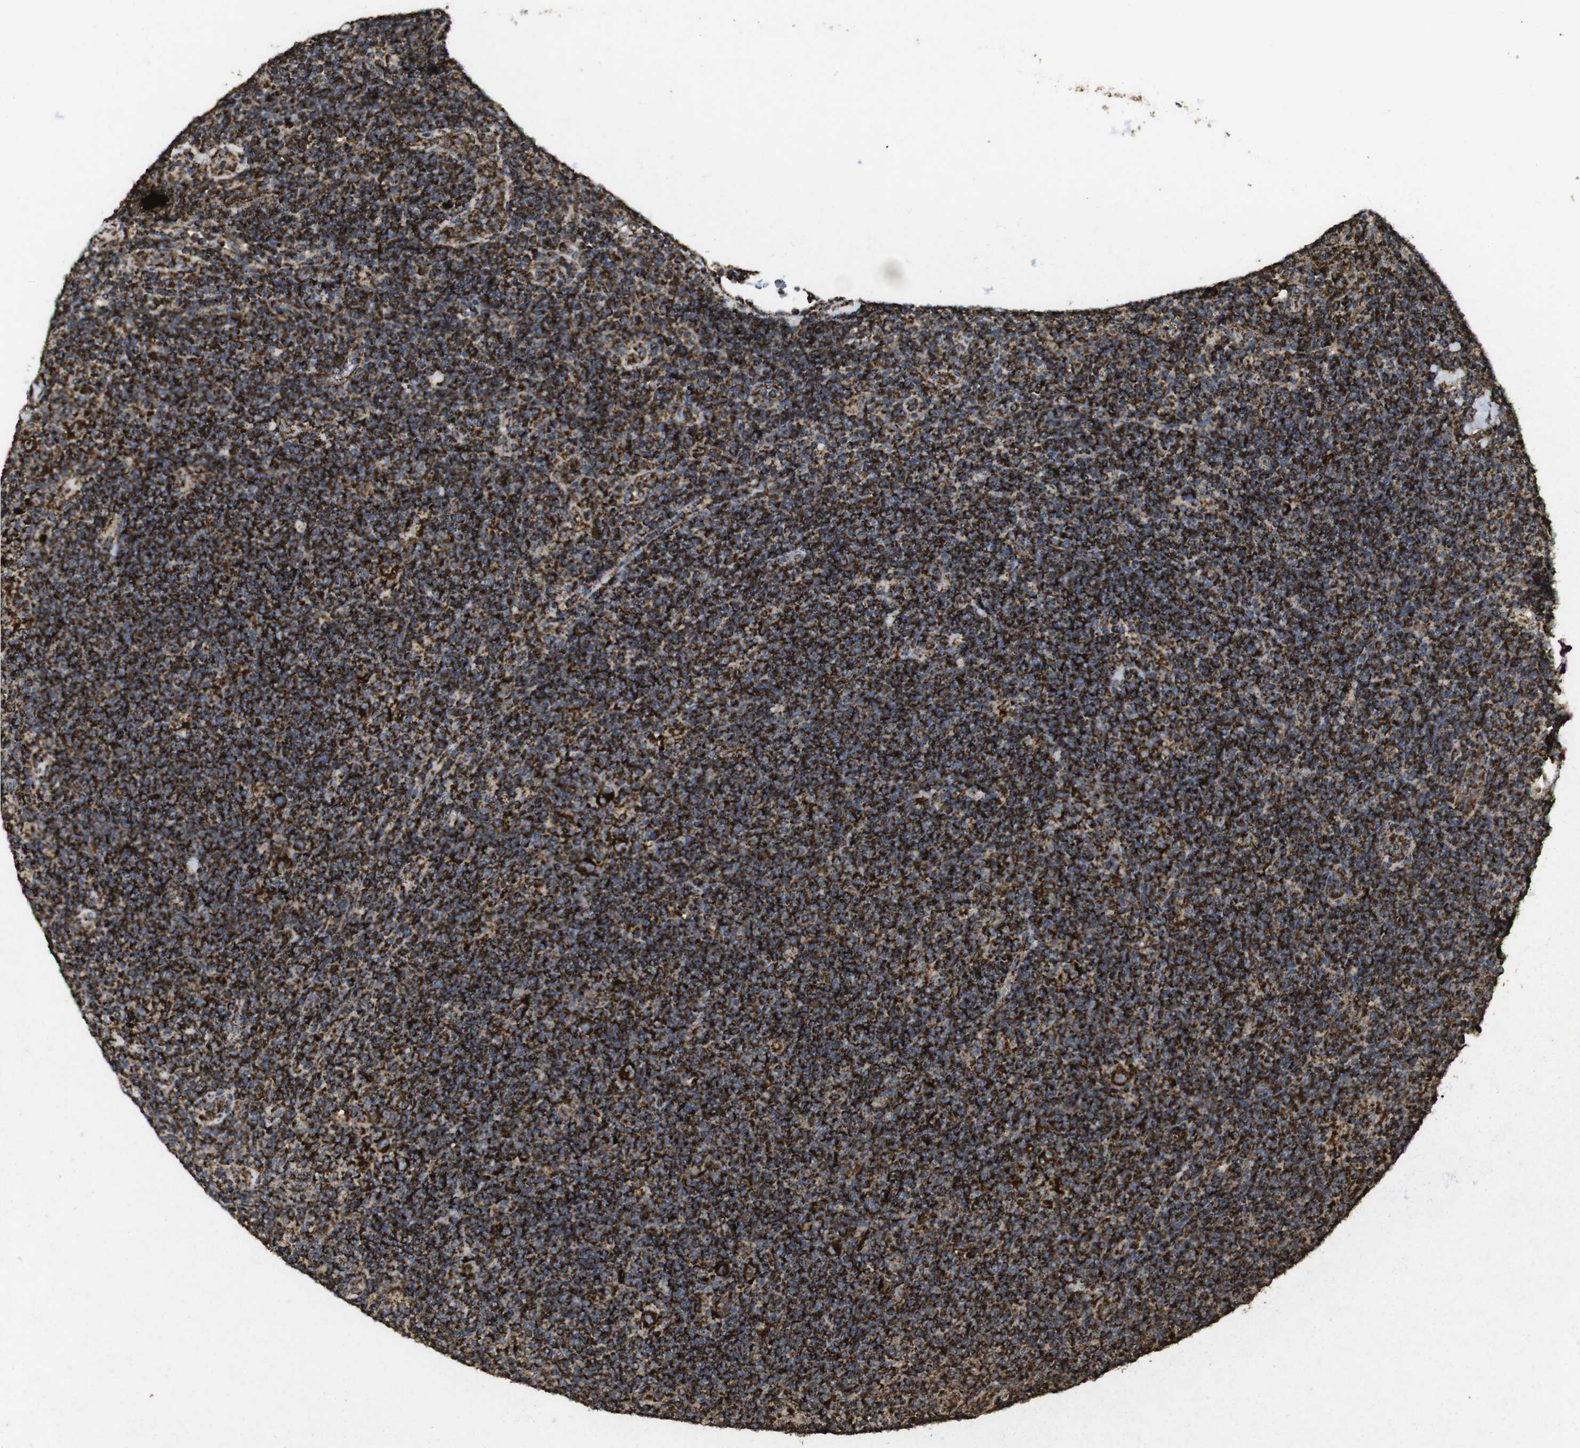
{"staining": {"intensity": "strong", "quantity": ">75%", "location": "cytoplasmic/membranous"}, "tissue": "lymphoma", "cell_type": "Tumor cells", "image_type": "cancer", "snomed": [{"axis": "morphology", "description": "Hodgkin's disease, NOS"}, {"axis": "topography", "description": "Lymph node"}], "caption": "A brown stain shows strong cytoplasmic/membranous staining of a protein in lymphoma tumor cells.", "gene": "ATP5F1A", "patient": {"sex": "female", "age": 57}}